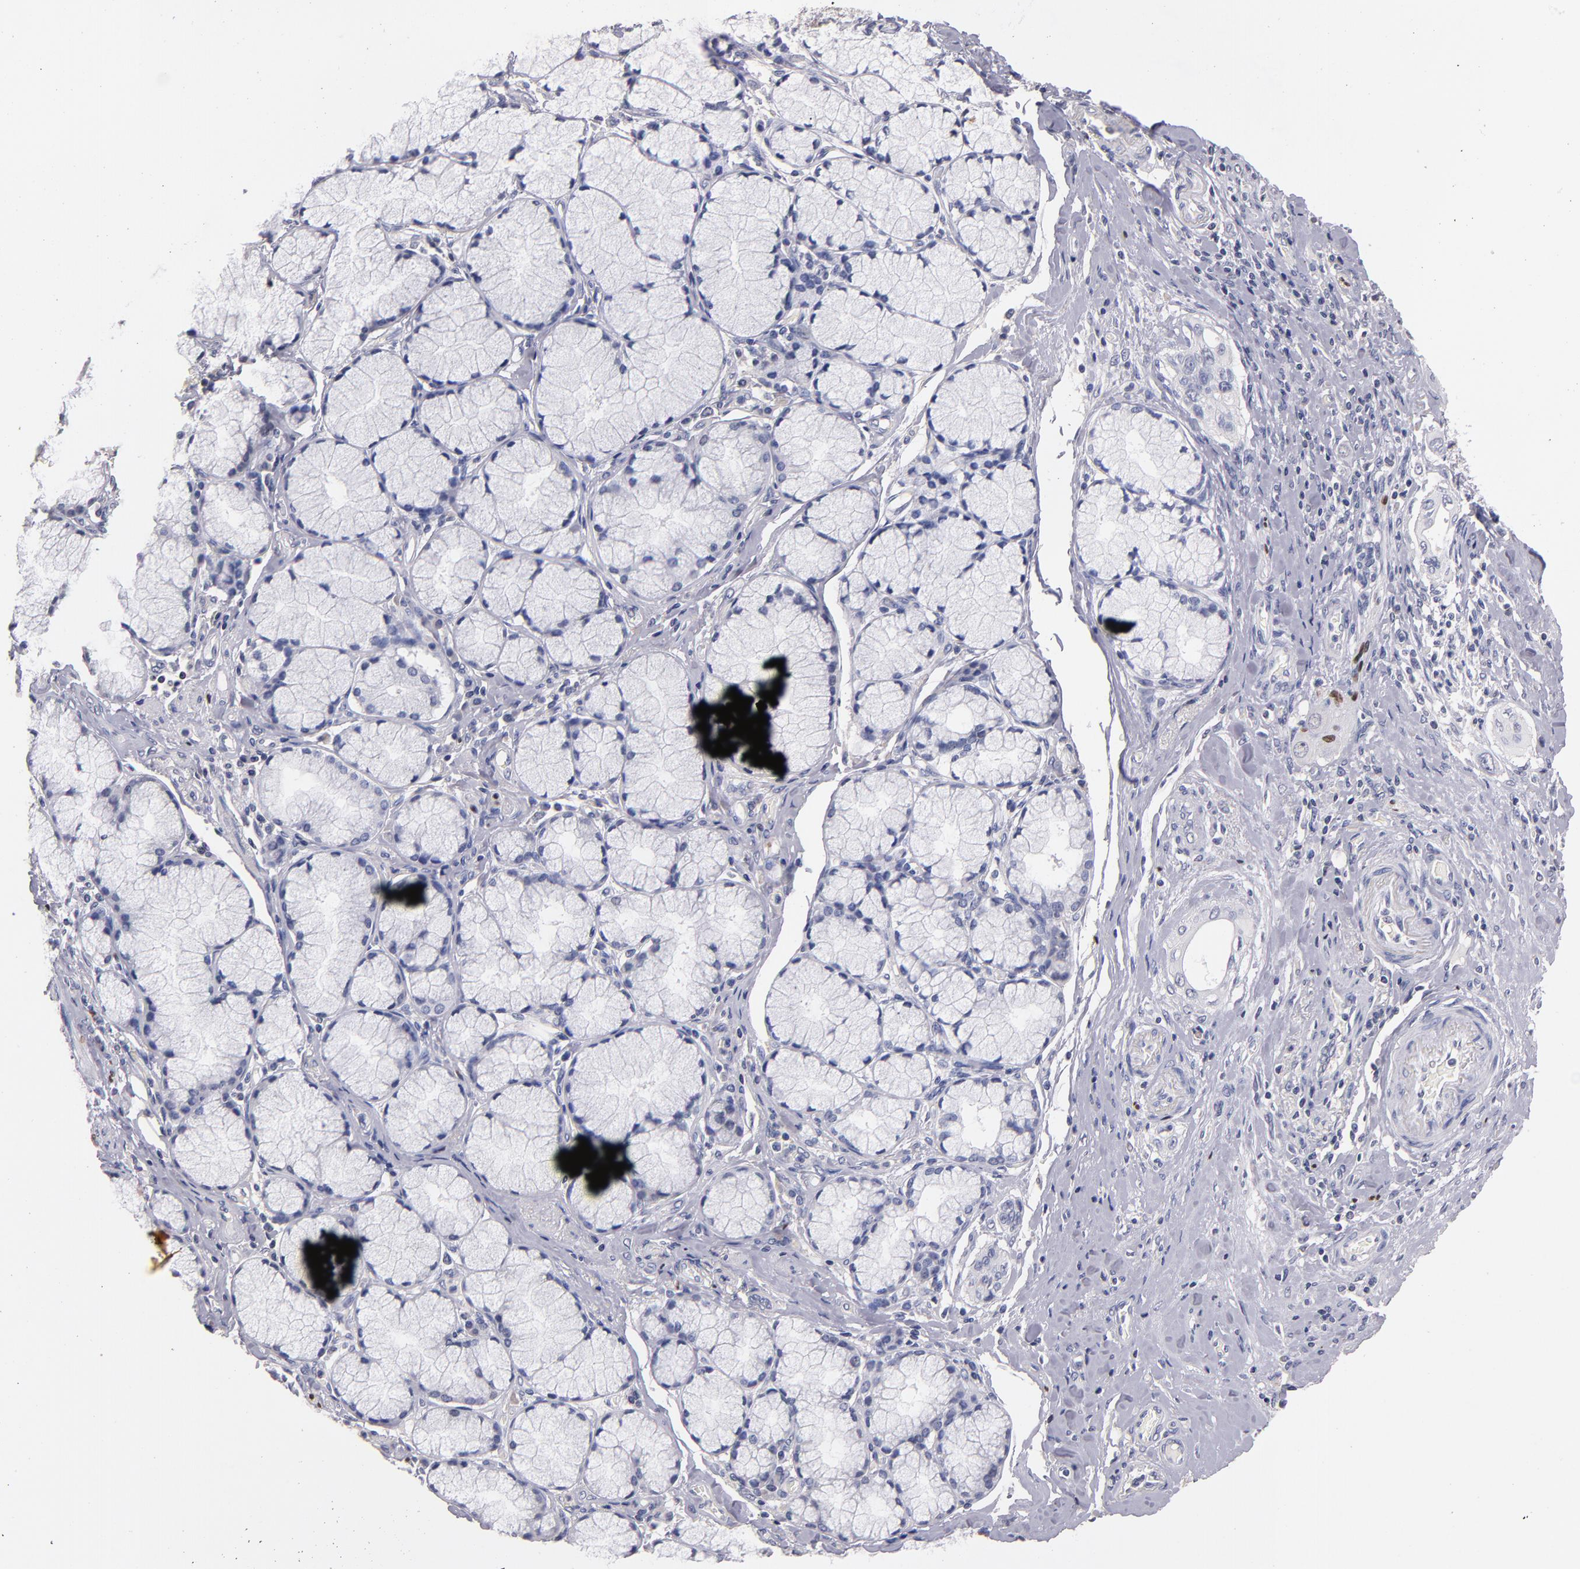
{"staining": {"intensity": "negative", "quantity": "none", "location": "none"}, "tissue": "pancreatic cancer", "cell_type": "Tumor cells", "image_type": "cancer", "snomed": [{"axis": "morphology", "description": "Adenocarcinoma, NOS"}, {"axis": "topography", "description": "Pancreas"}], "caption": "Pancreatic cancer (adenocarcinoma) stained for a protein using immunohistochemistry demonstrates no positivity tumor cells.", "gene": "SOX10", "patient": {"sex": "male", "age": 77}}